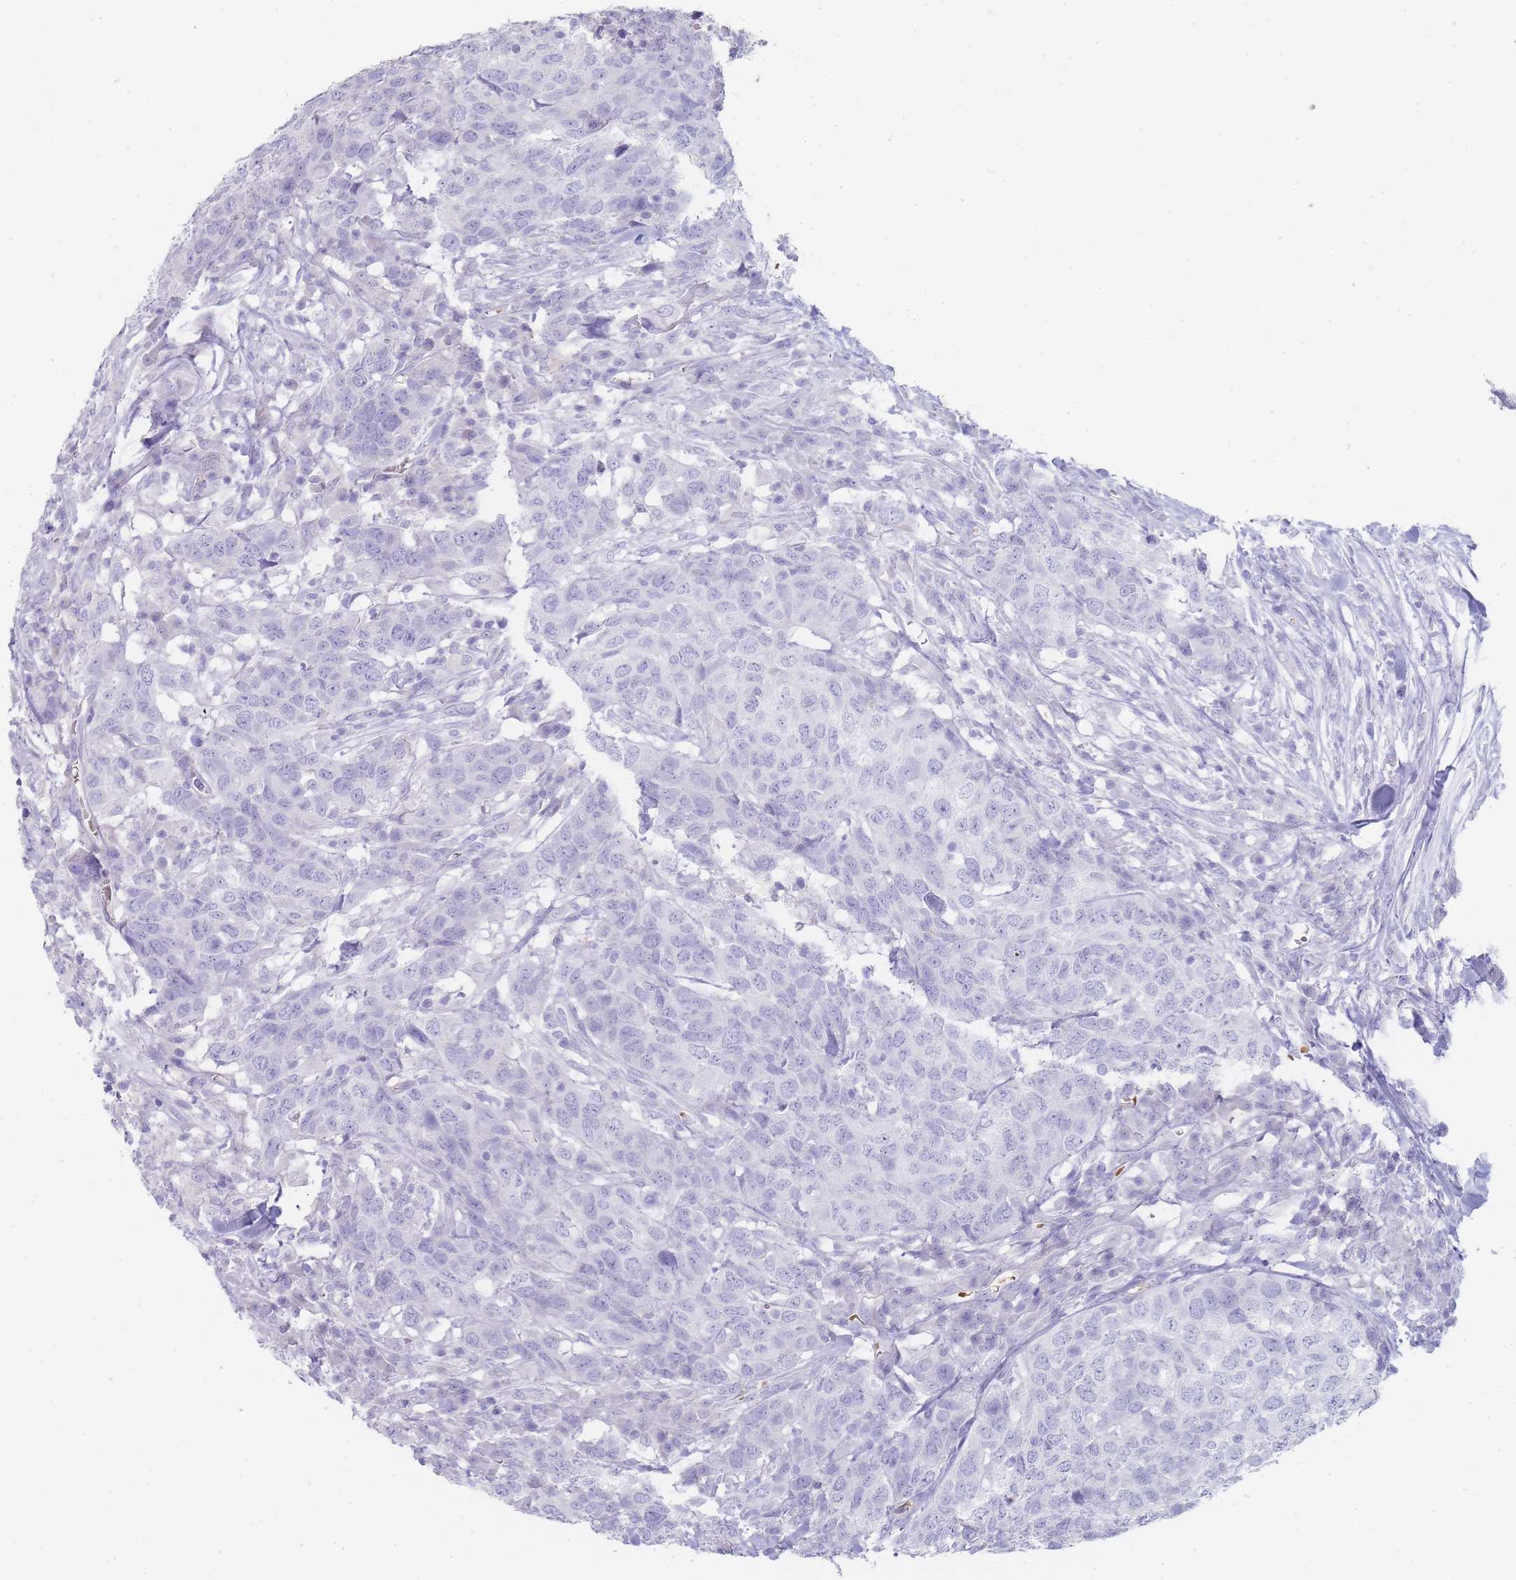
{"staining": {"intensity": "negative", "quantity": "none", "location": "none"}, "tissue": "head and neck cancer", "cell_type": "Tumor cells", "image_type": "cancer", "snomed": [{"axis": "morphology", "description": "Normal tissue, NOS"}, {"axis": "morphology", "description": "Squamous cell carcinoma, NOS"}, {"axis": "topography", "description": "Skeletal muscle"}, {"axis": "topography", "description": "Vascular tissue"}, {"axis": "topography", "description": "Peripheral nerve tissue"}, {"axis": "topography", "description": "Head-Neck"}], "caption": "An image of head and neck squamous cell carcinoma stained for a protein shows no brown staining in tumor cells.", "gene": "HBG2", "patient": {"sex": "male", "age": 66}}